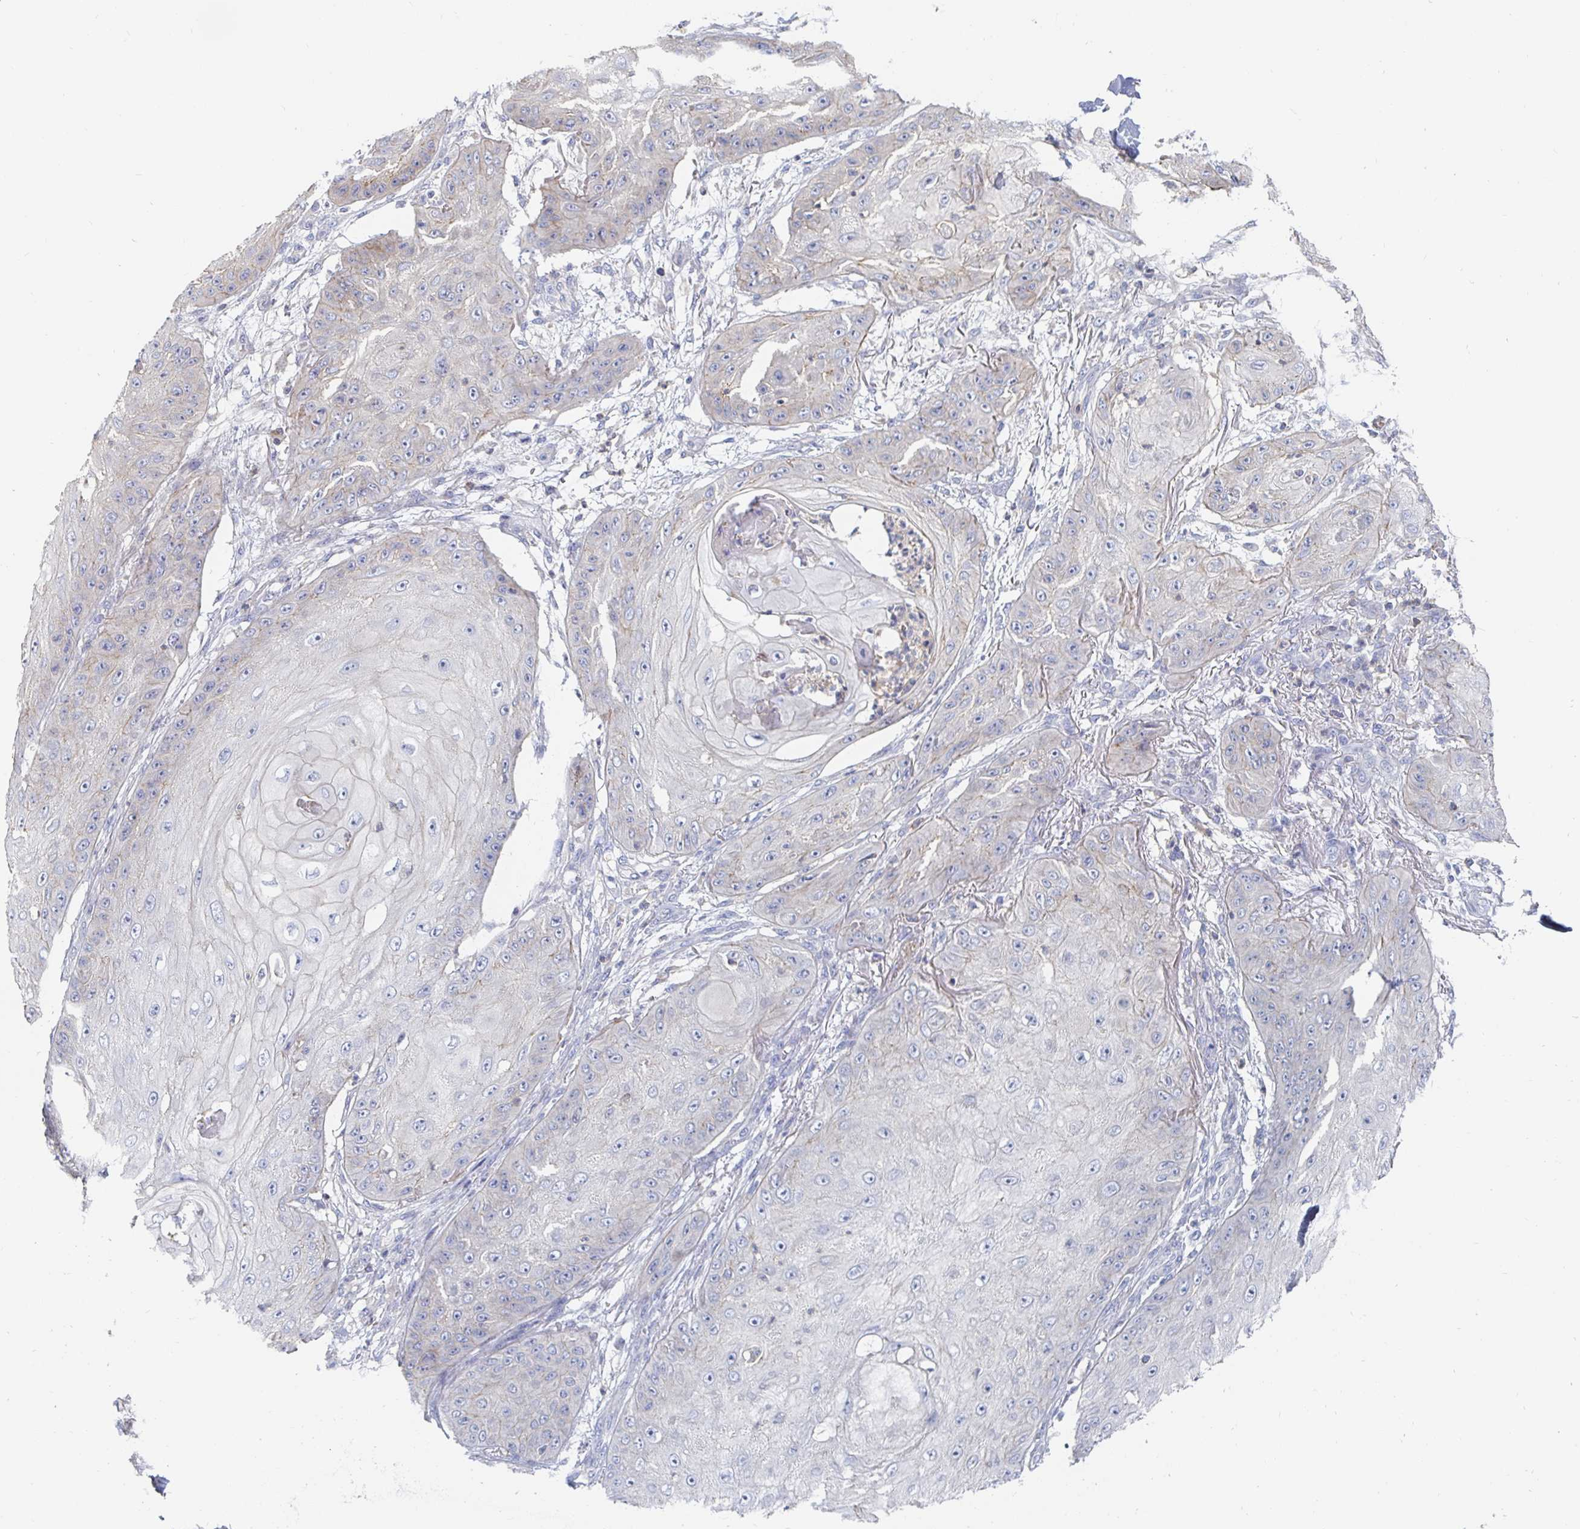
{"staining": {"intensity": "negative", "quantity": "none", "location": "none"}, "tissue": "skin cancer", "cell_type": "Tumor cells", "image_type": "cancer", "snomed": [{"axis": "morphology", "description": "Squamous cell carcinoma, NOS"}, {"axis": "topography", "description": "Skin"}], "caption": "DAB immunohistochemical staining of skin cancer (squamous cell carcinoma) shows no significant staining in tumor cells. (Immunohistochemistry, brightfield microscopy, high magnification).", "gene": "PIK3CD", "patient": {"sex": "male", "age": 70}}